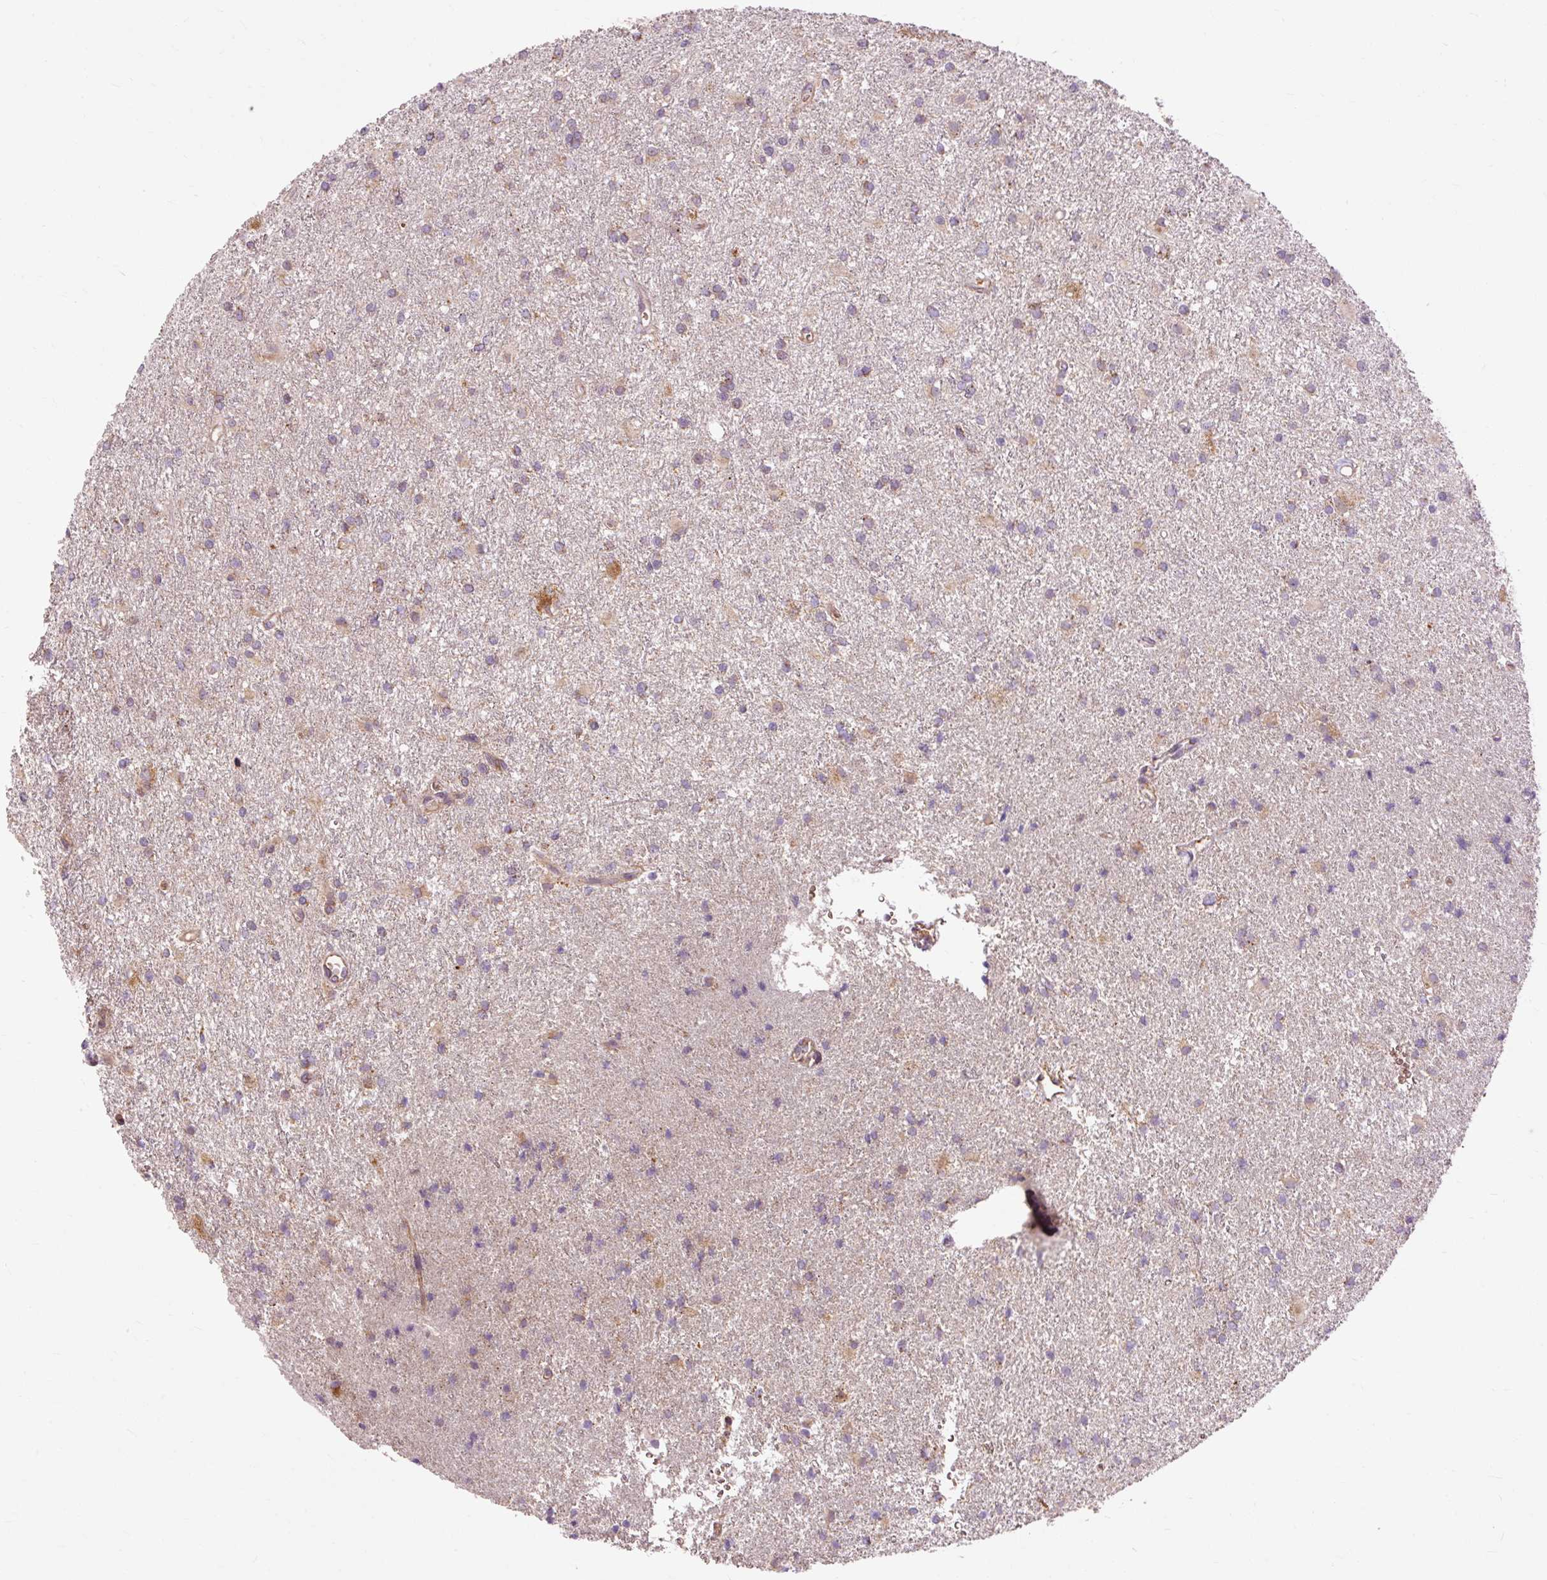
{"staining": {"intensity": "negative", "quantity": "none", "location": "none"}, "tissue": "glioma", "cell_type": "Tumor cells", "image_type": "cancer", "snomed": [{"axis": "morphology", "description": "Glioma, malignant, High grade"}, {"axis": "topography", "description": "Brain"}], "caption": "This photomicrograph is of high-grade glioma (malignant) stained with IHC to label a protein in brown with the nuclei are counter-stained blue. There is no positivity in tumor cells.", "gene": "RIPOR3", "patient": {"sex": "female", "age": 50}}